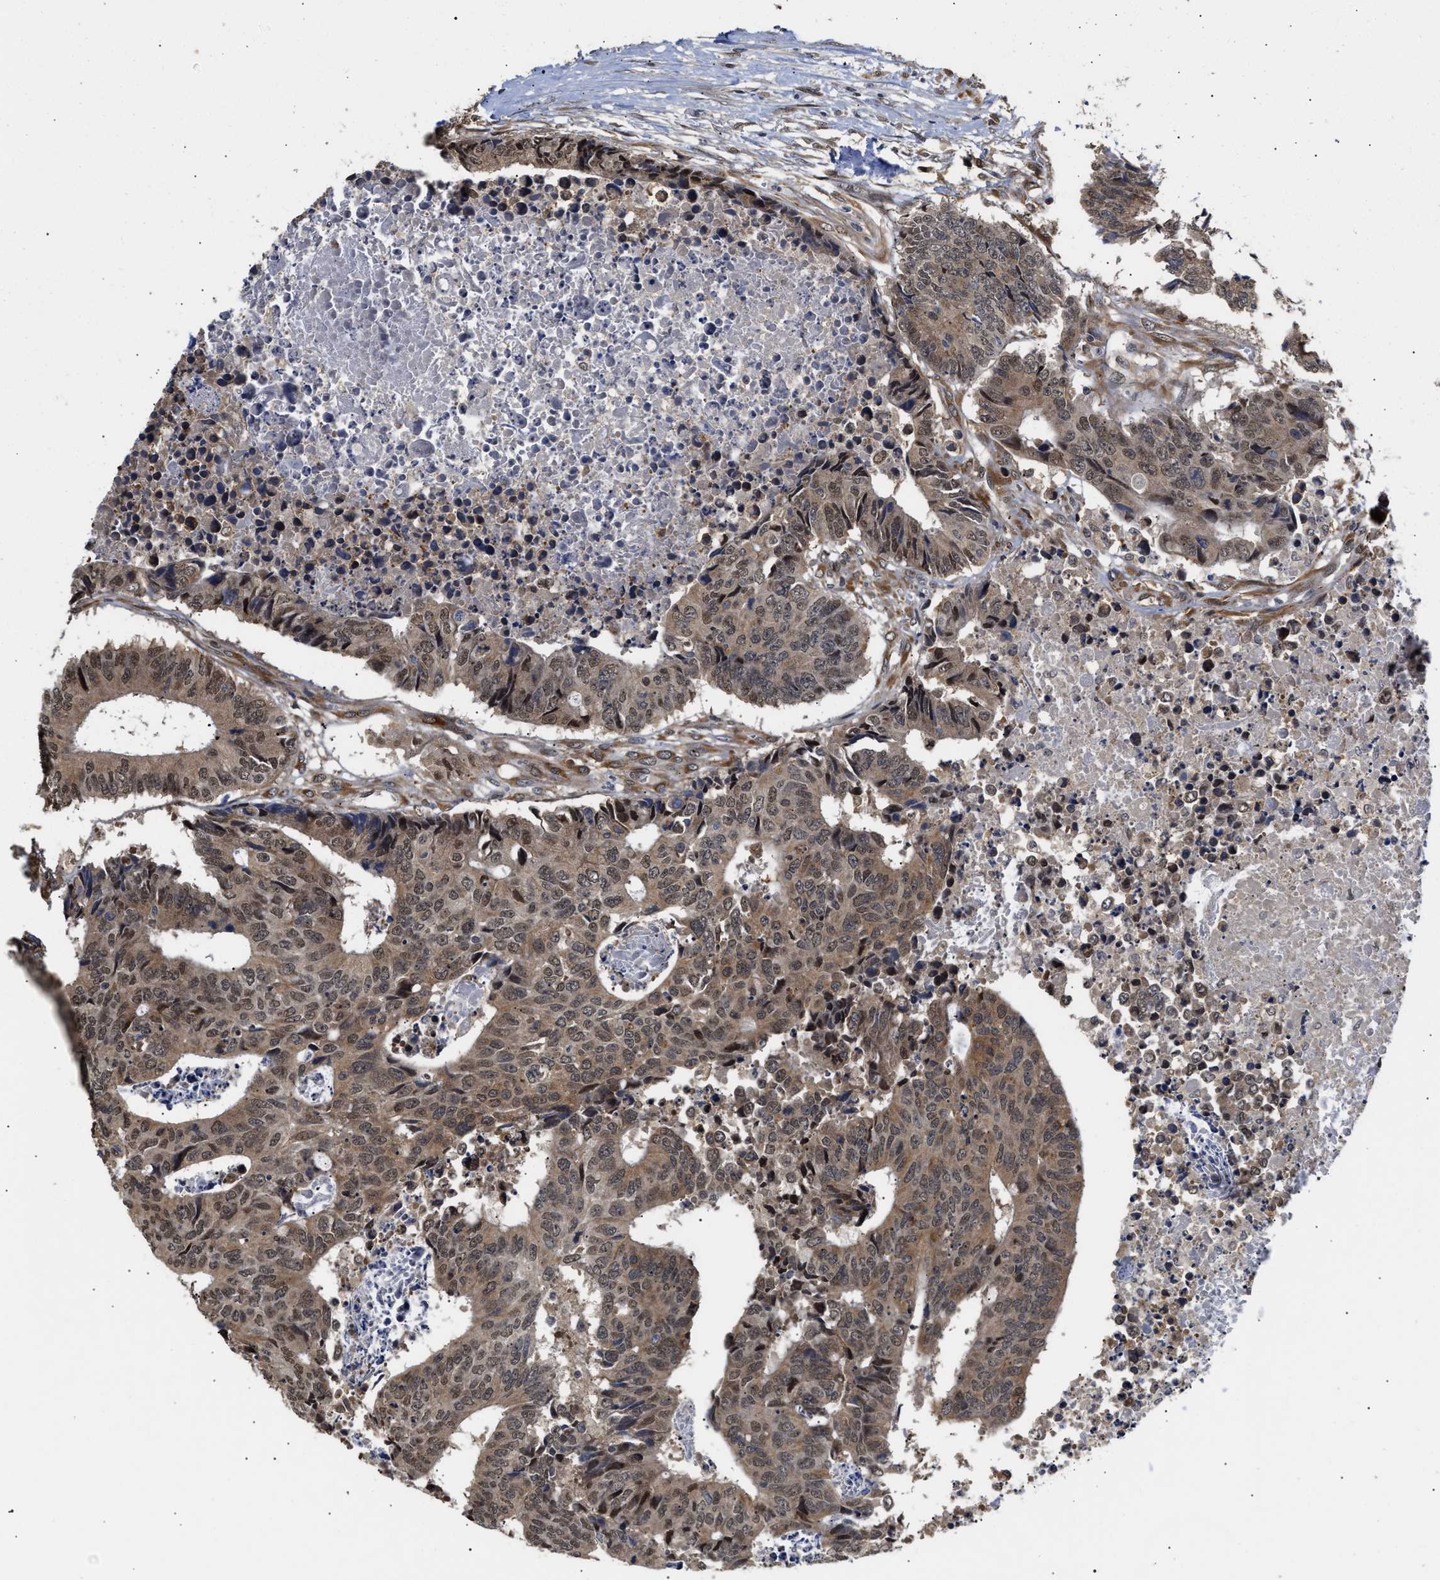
{"staining": {"intensity": "moderate", "quantity": ">75%", "location": "cytoplasmic/membranous"}, "tissue": "colorectal cancer", "cell_type": "Tumor cells", "image_type": "cancer", "snomed": [{"axis": "morphology", "description": "Adenocarcinoma, NOS"}, {"axis": "topography", "description": "Rectum"}], "caption": "Immunohistochemical staining of human adenocarcinoma (colorectal) demonstrates medium levels of moderate cytoplasmic/membranous protein expression in approximately >75% of tumor cells. (IHC, brightfield microscopy, high magnification).", "gene": "CLIP2", "patient": {"sex": "male", "age": 84}}